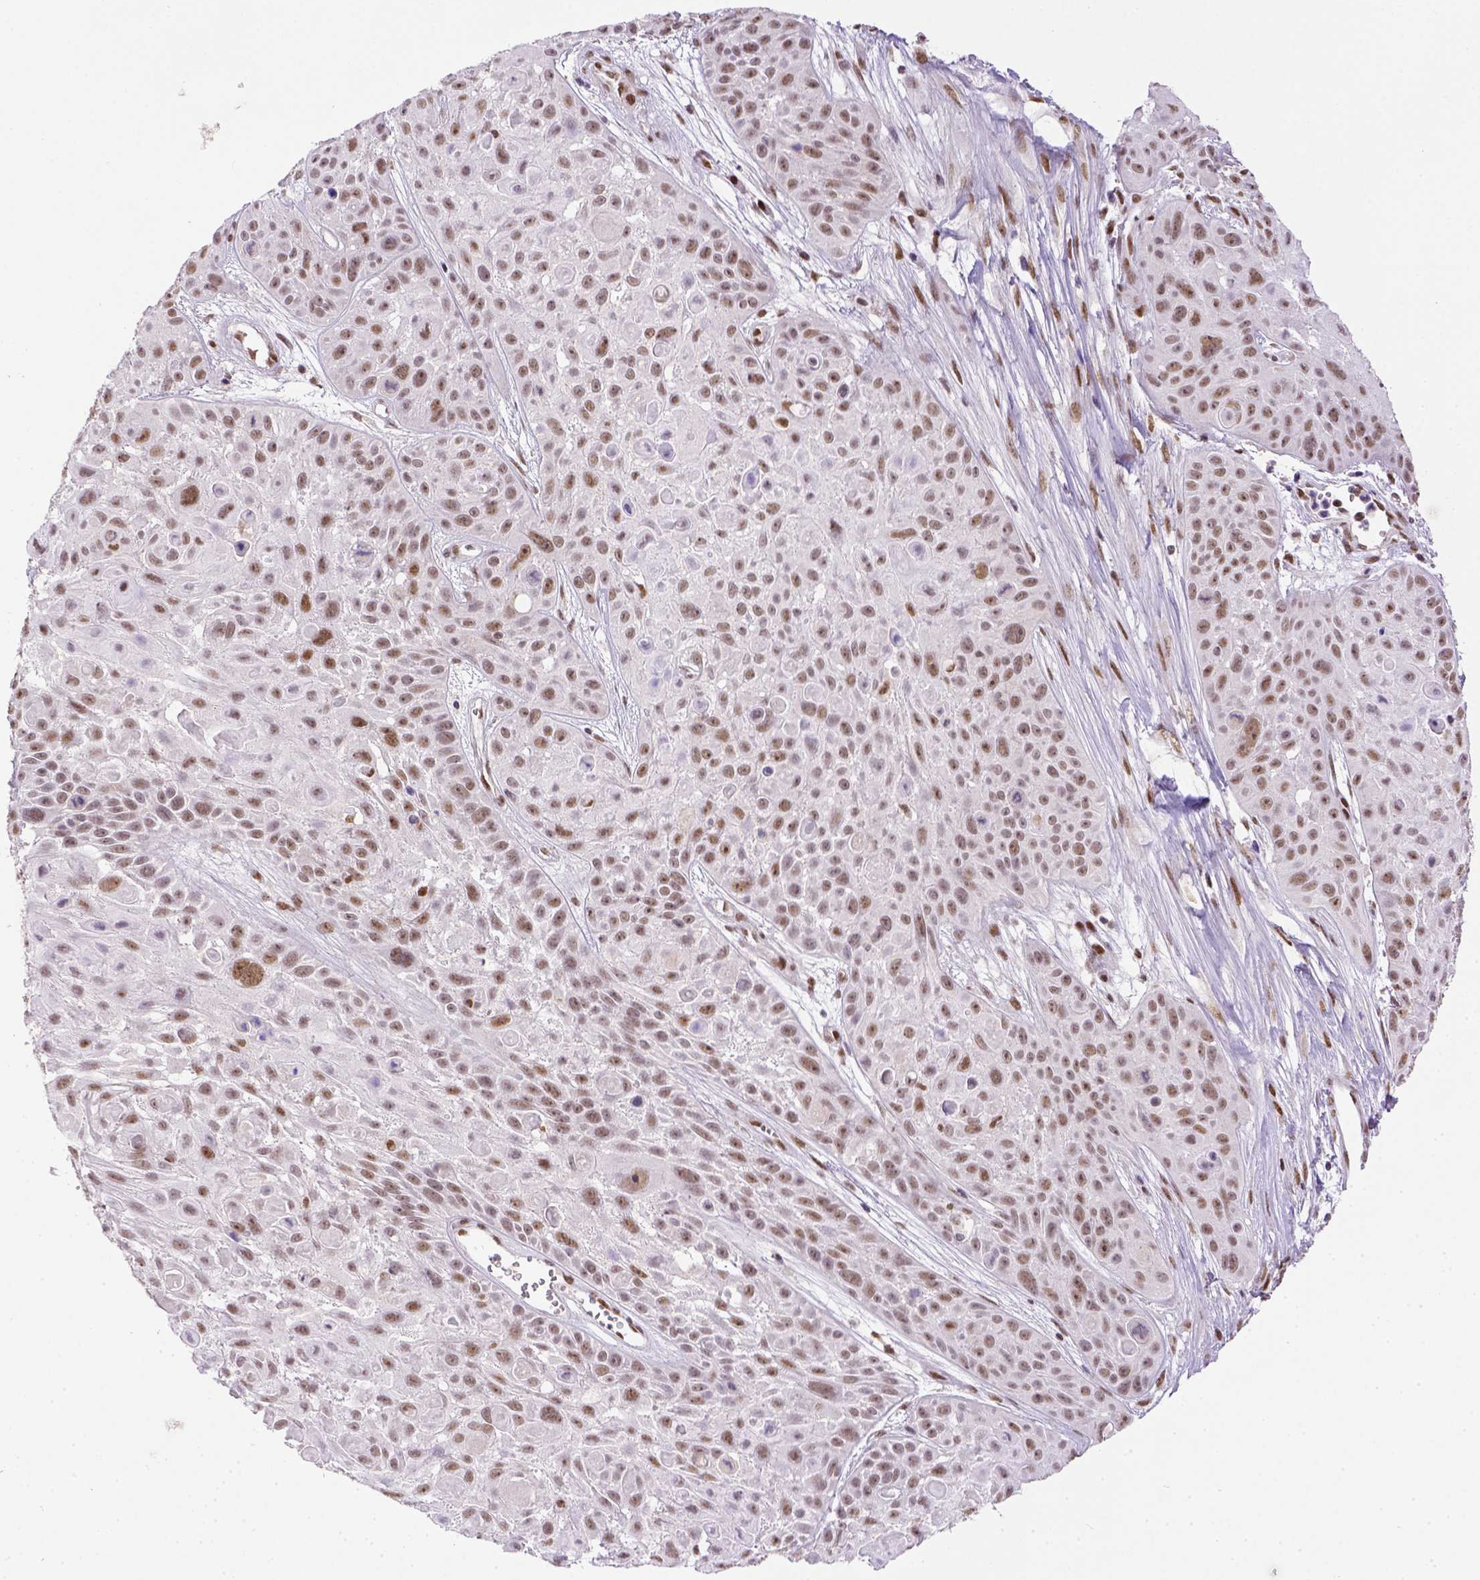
{"staining": {"intensity": "moderate", "quantity": ">75%", "location": "nuclear"}, "tissue": "skin cancer", "cell_type": "Tumor cells", "image_type": "cancer", "snomed": [{"axis": "morphology", "description": "Squamous cell carcinoma, NOS"}, {"axis": "topography", "description": "Skin"}, {"axis": "topography", "description": "Anal"}], "caption": "Skin cancer (squamous cell carcinoma) stained for a protein exhibits moderate nuclear positivity in tumor cells.", "gene": "ERCC1", "patient": {"sex": "female", "age": 75}}